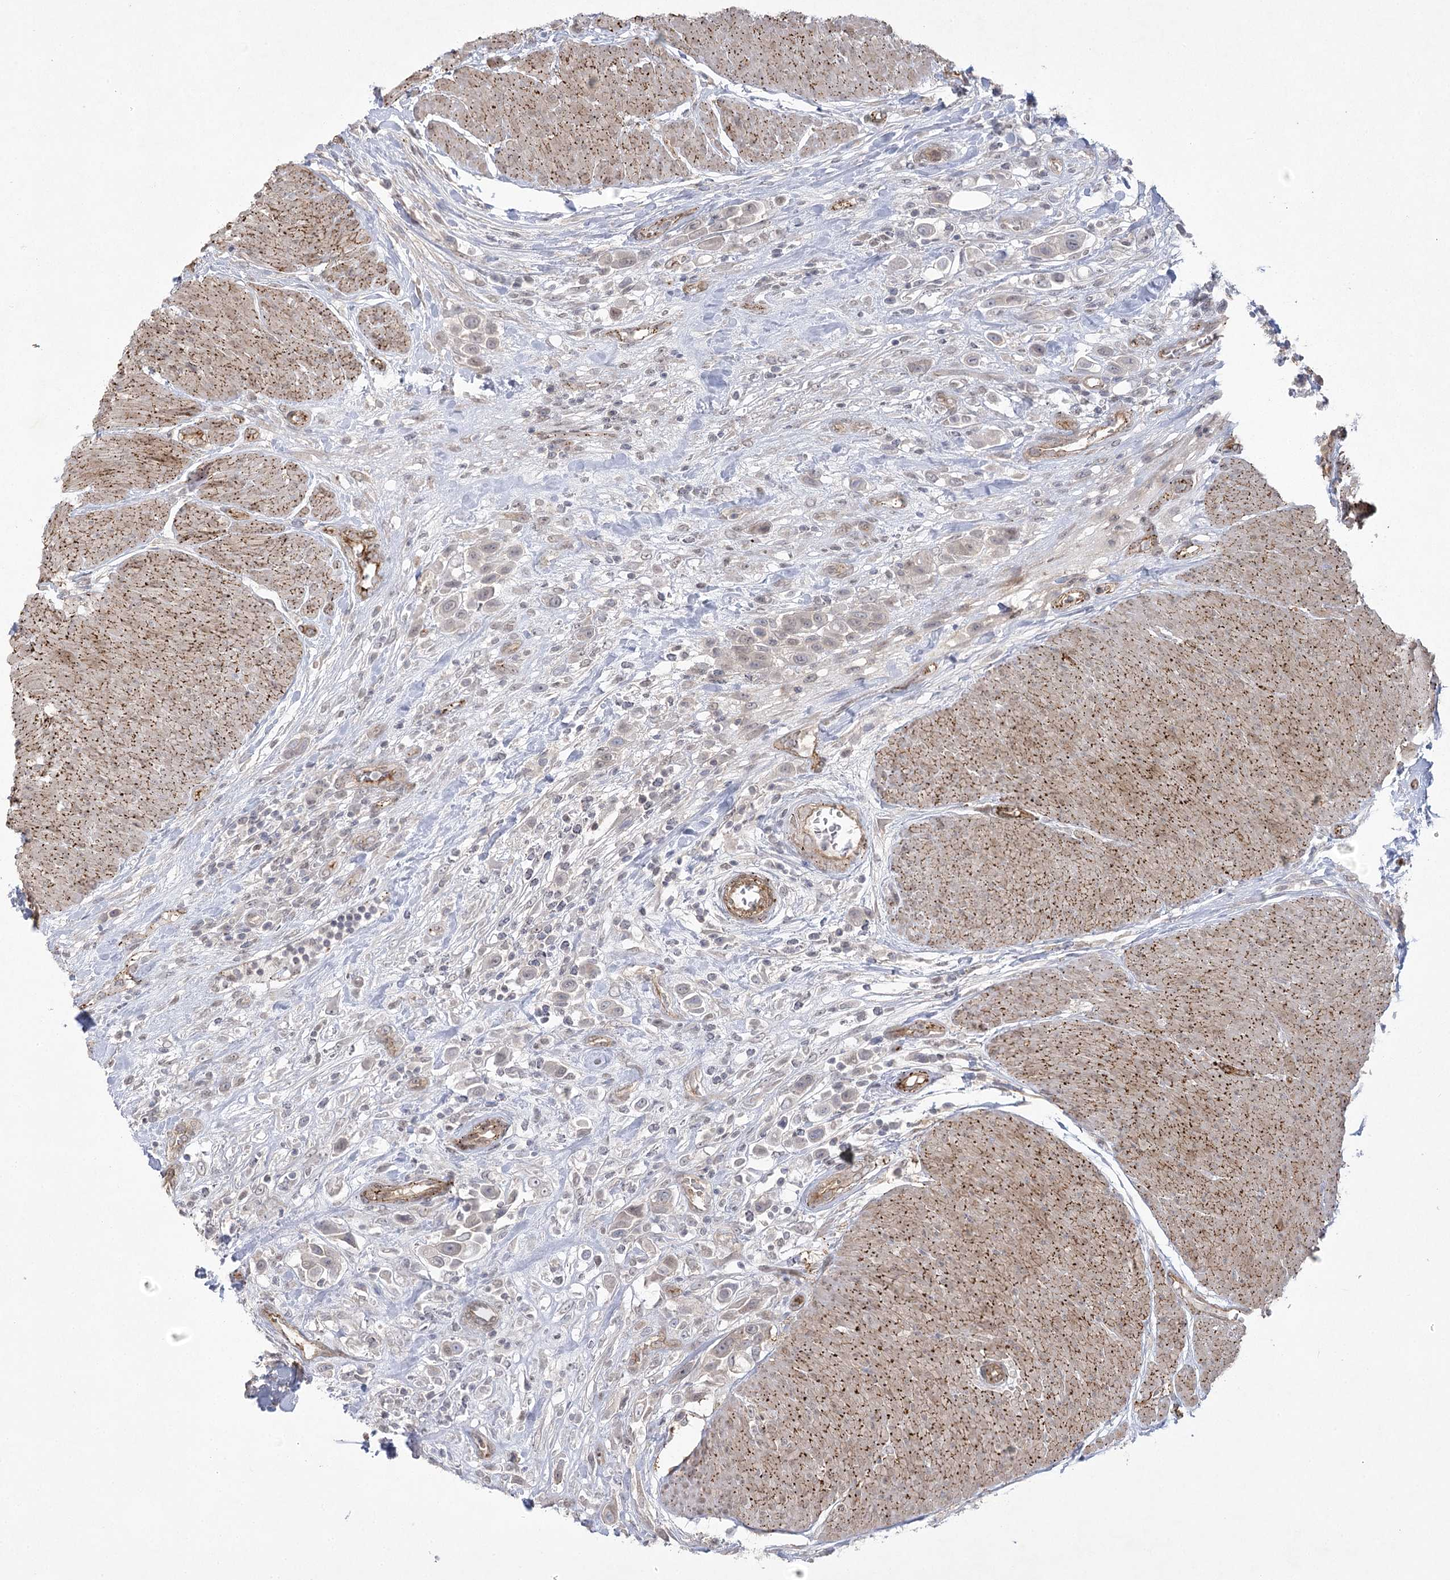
{"staining": {"intensity": "weak", "quantity": "25%-75%", "location": "nuclear"}, "tissue": "urothelial cancer", "cell_type": "Tumor cells", "image_type": "cancer", "snomed": [{"axis": "morphology", "description": "Urothelial carcinoma, High grade"}, {"axis": "topography", "description": "Urinary bladder"}], "caption": "Urothelial cancer stained with a protein marker exhibits weak staining in tumor cells.", "gene": "AMTN", "patient": {"sex": "male", "age": 50}}